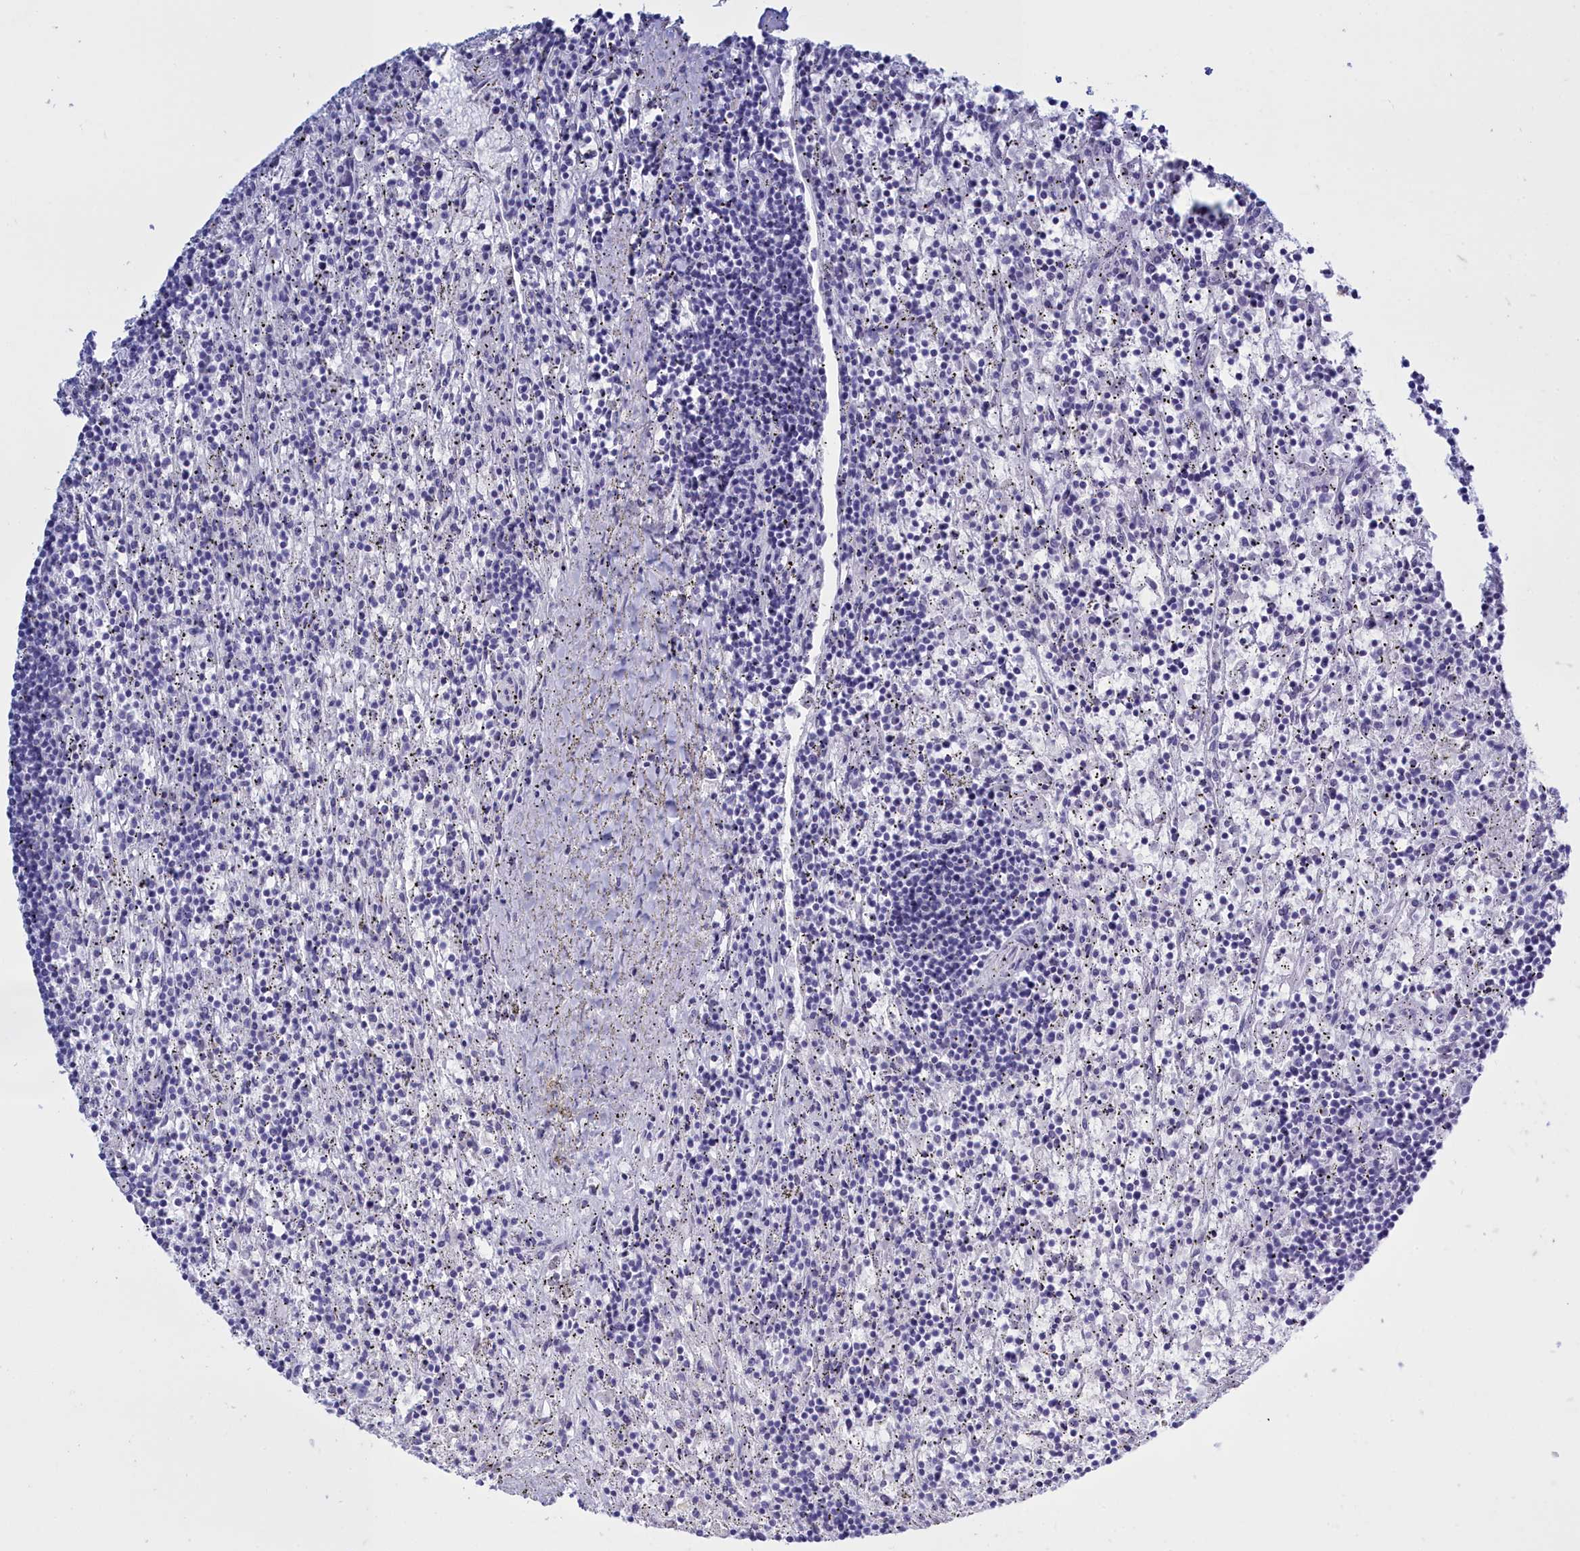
{"staining": {"intensity": "negative", "quantity": "none", "location": "none"}, "tissue": "lymphoma", "cell_type": "Tumor cells", "image_type": "cancer", "snomed": [{"axis": "morphology", "description": "Malignant lymphoma, non-Hodgkin's type, Low grade"}, {"axis": "topography", "description": "Spleen"}], "caption": "Immunohistochemical staining of low-grade malignant lymphoma, non-Hodgkin's type demonstrates no significant expression in tumor cells.", "gene": "TMEM97", "patient": {"sex": "male", "age": 76}}